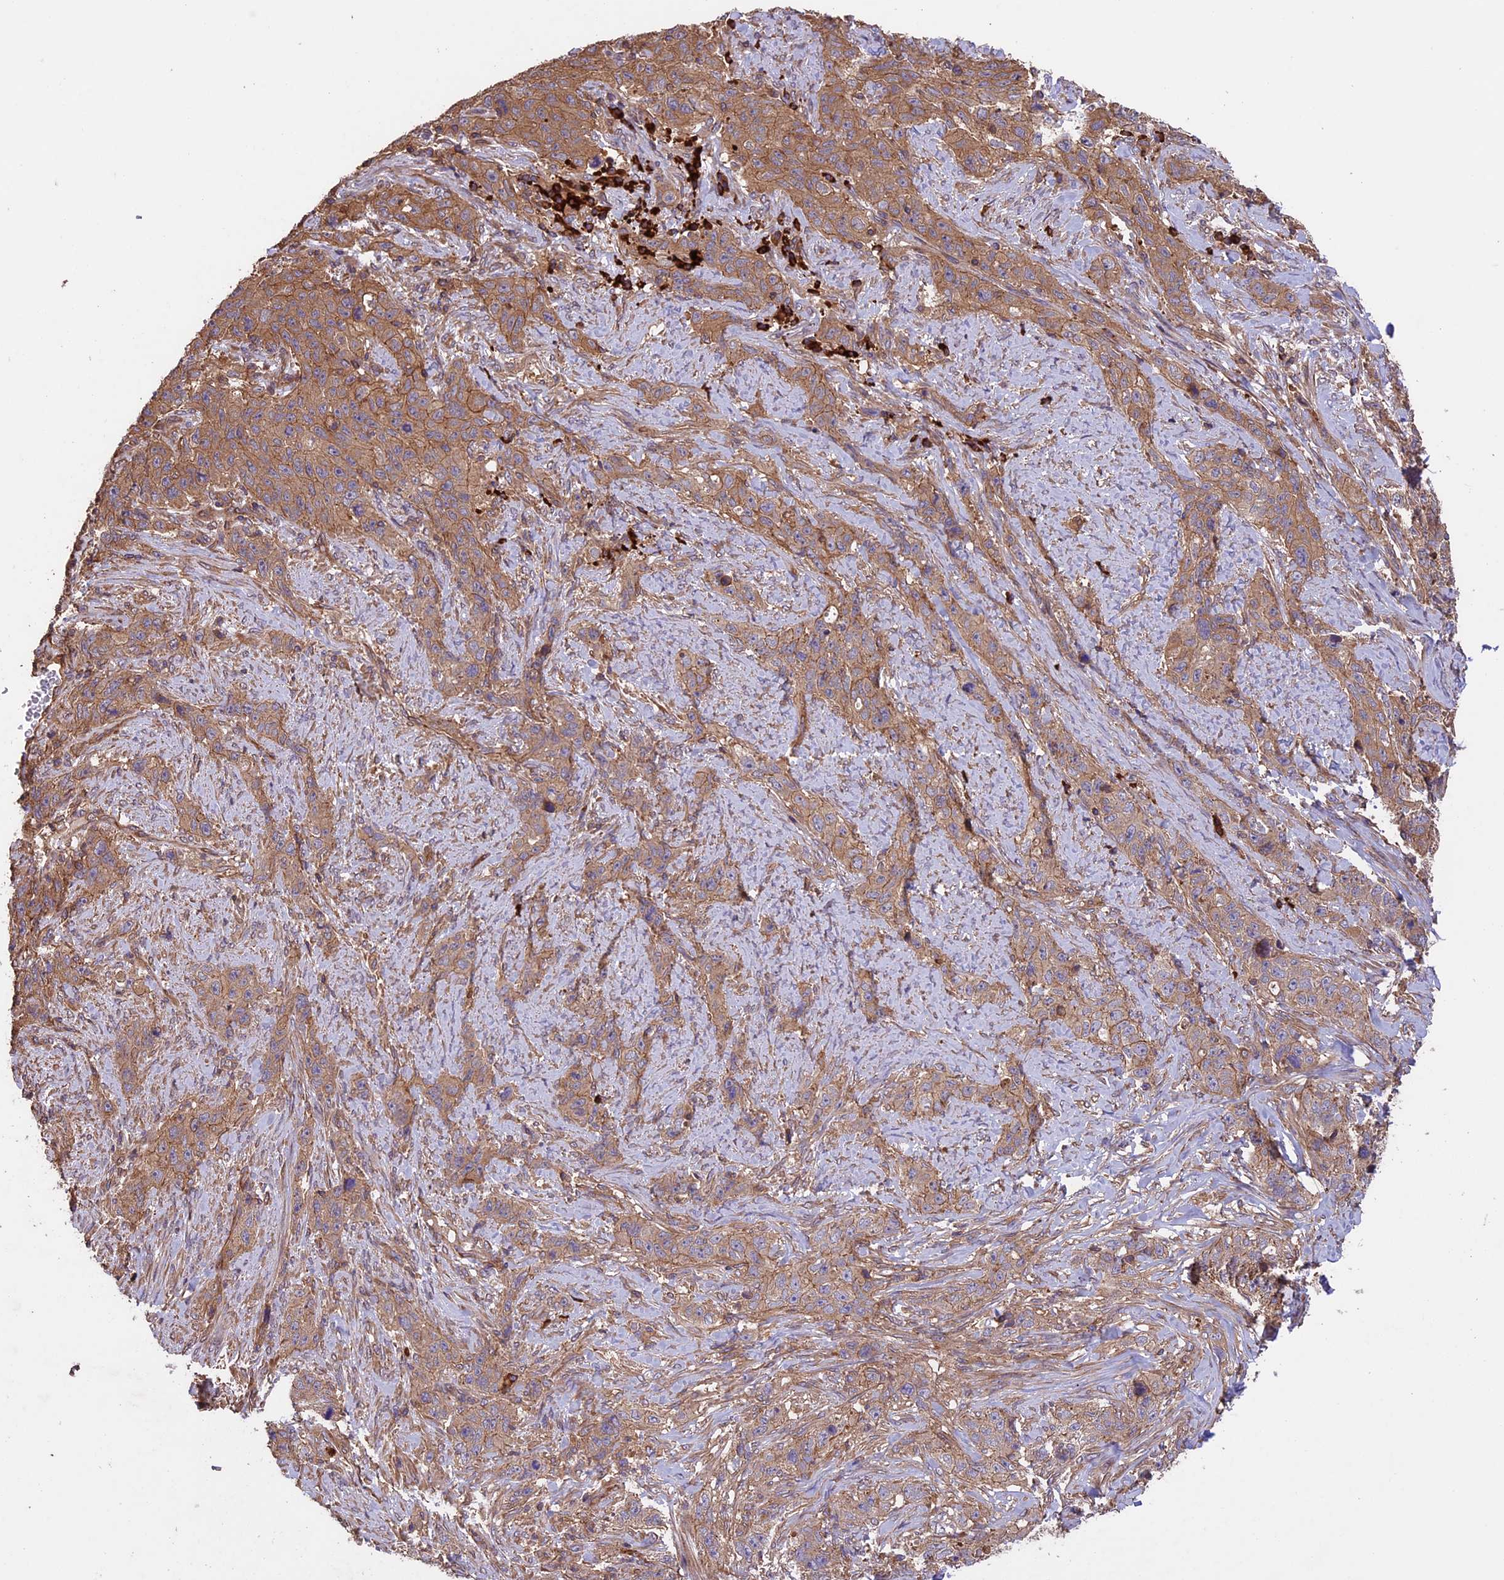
{"staining": {"intensity": "moderate", "quantity": ">75%", "location": "cytoplasmic/membranous"}, "tissue": "stomach cancer", "cell_type": "Tumor cells", "image_type": "cancer", "snomed": [{"axis": "morphology", "description": "Adenocarcinoma, NOS"}, {"axis": "topography", "description": "Stomach"}], "caption": "IHC of human stomach adenocarcinoma exhibits medium levels of moderate cytoplasmic/membranous positivity in approximately >75% of tumor cells.", "gene": "GAS8", "patient": {"sex": "male", "age": 48}}